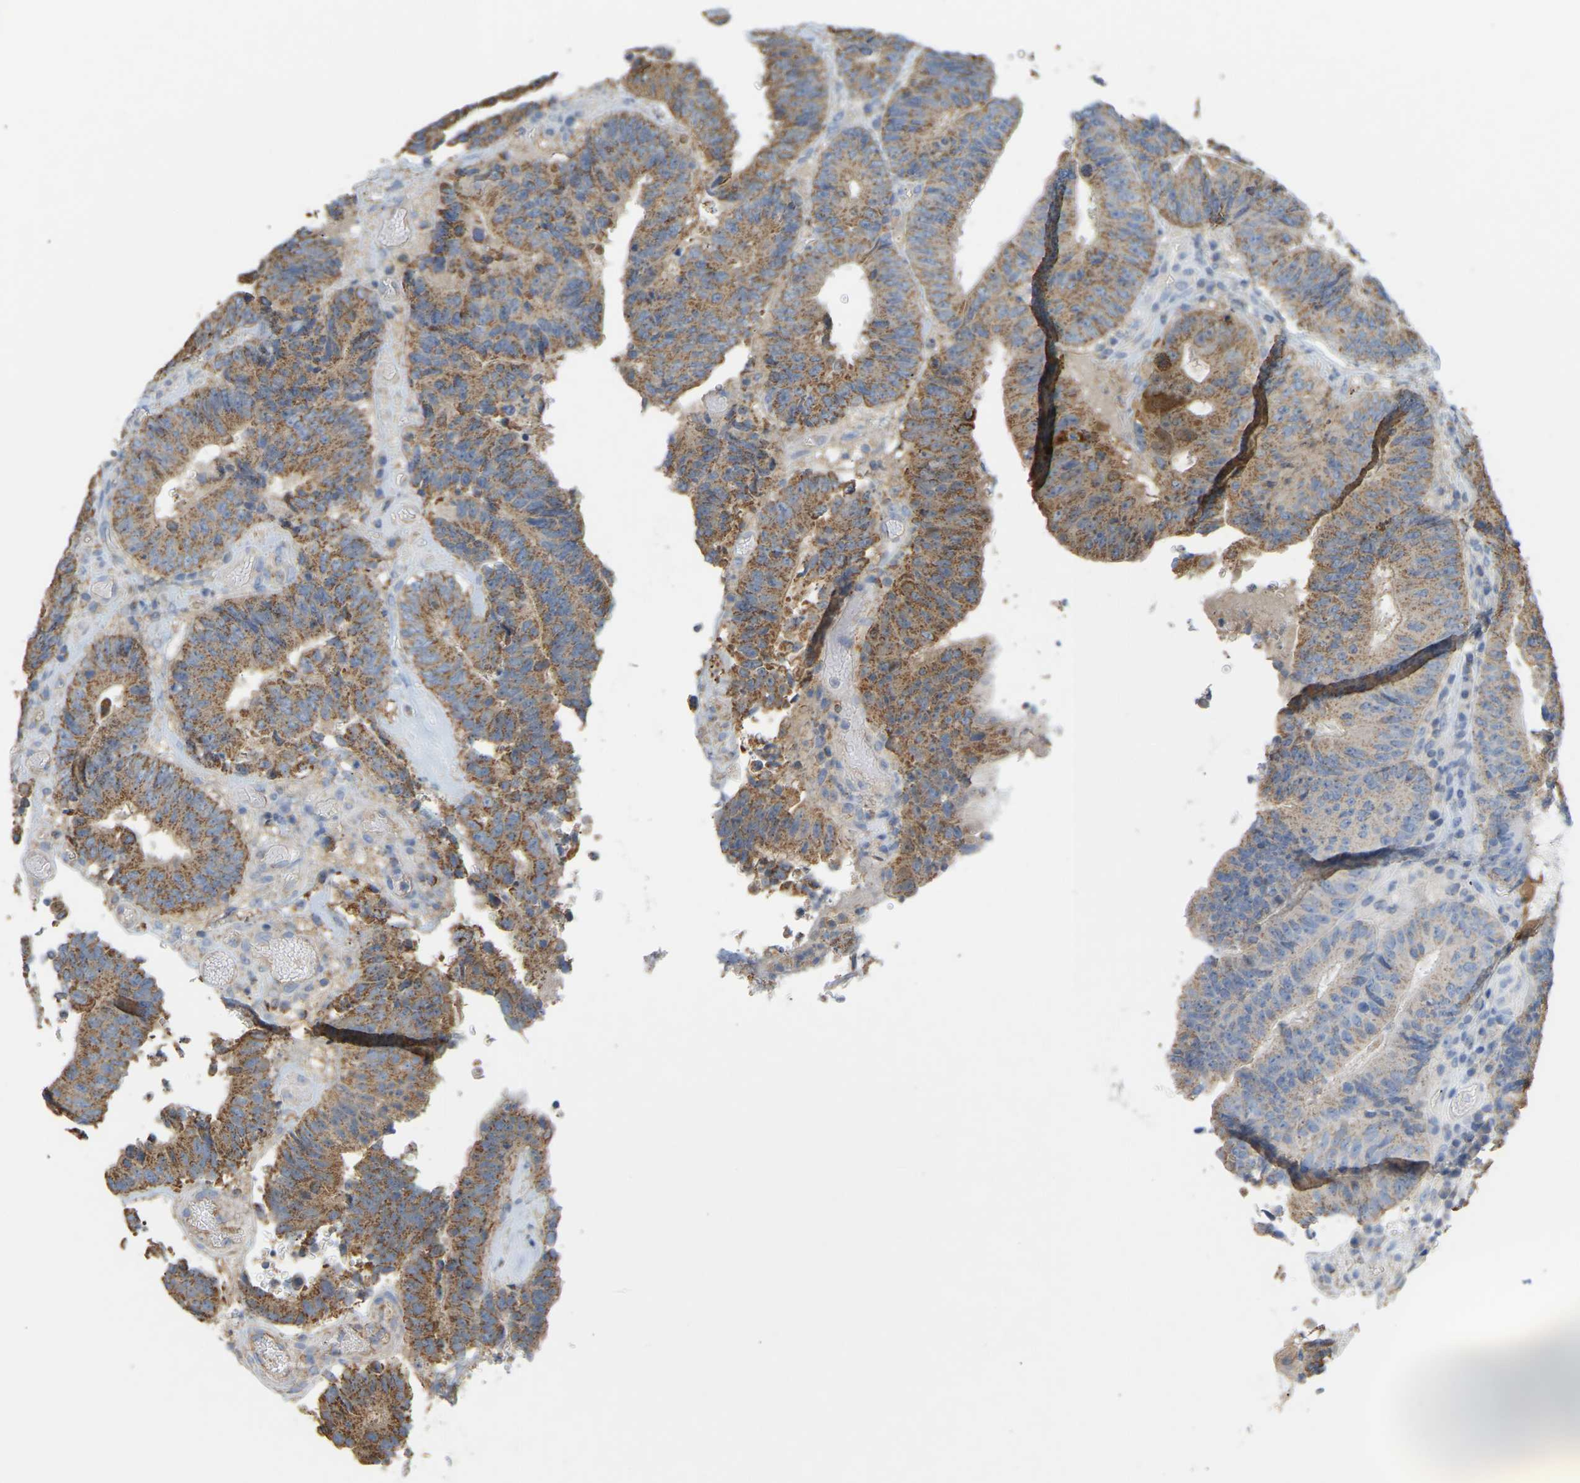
{"staining": {"intensity": "moderate", "quantity": ">75%", "location": "cytoplasmic/membranous"}, "tissue": "colorectal cancer", "cell_type": "Tumor cells", "image_type": "cancer", "snomed": [{"axis": "morphology", "description": "Adenocarcinoma, NOS"}, {"axis": "topography", "description": "Rectum"}], "caption": "Protein analysis of adenocarcinoma (colorectal) tissue shows moderate cytoplasmic/membranous positivity in approximately >75% of tumor cells. The staining is performed using DAB (3,3'-diaminobenzidine) brown chromogen to label protein expression. The nuclei are counter-stained blue using hematoxylin.", "gene": "SERPINB5", "patient": {"sex": "male", "age": 72}}